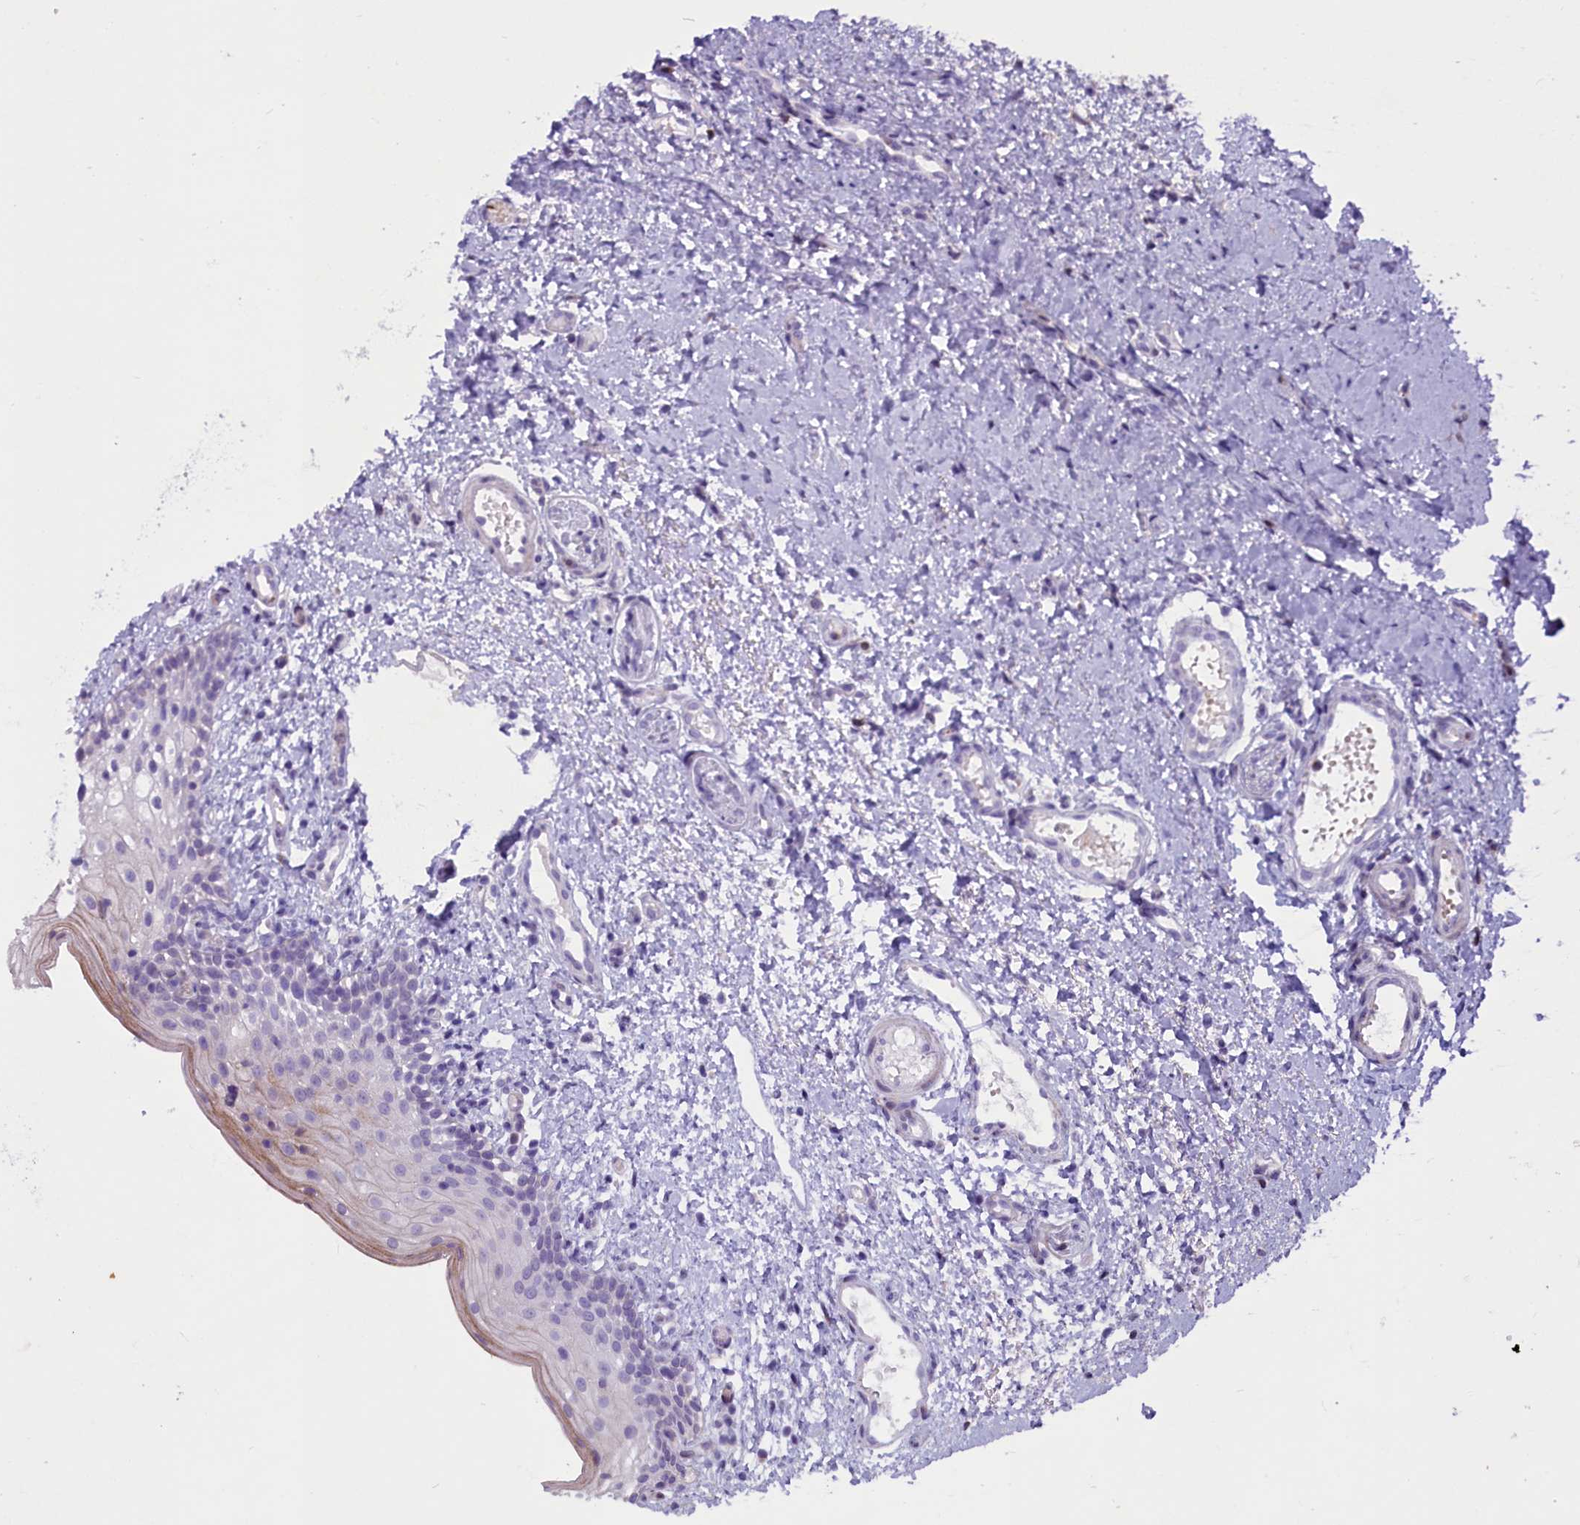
{"staining": {"intensity": "moderate", "quantity": "<25%", "location": "cytoplasmic/membranous"}, "tissue": "oral mucosa", "cell_type": "Squamous epithelial cells", "image_type": "normal", "snomed": [{"axis": "morphology", "description": "Normal tissue, NOS"}, {"axis": "topography", "description": "Oral tissue"}], "caption": "Immunohistochemical staining of unremarkable human oral mucosa displays <25% levels of moderate cytoplasmic/membranous protein positivity in about <25% of squamous epithelial cells. Using DAB (brown) and hematoxylin (blue) stains, captured at high magnification using brightfield microscopy.", "gene": "MIEF2", "patient": {"sex": "female", "age": 13}}